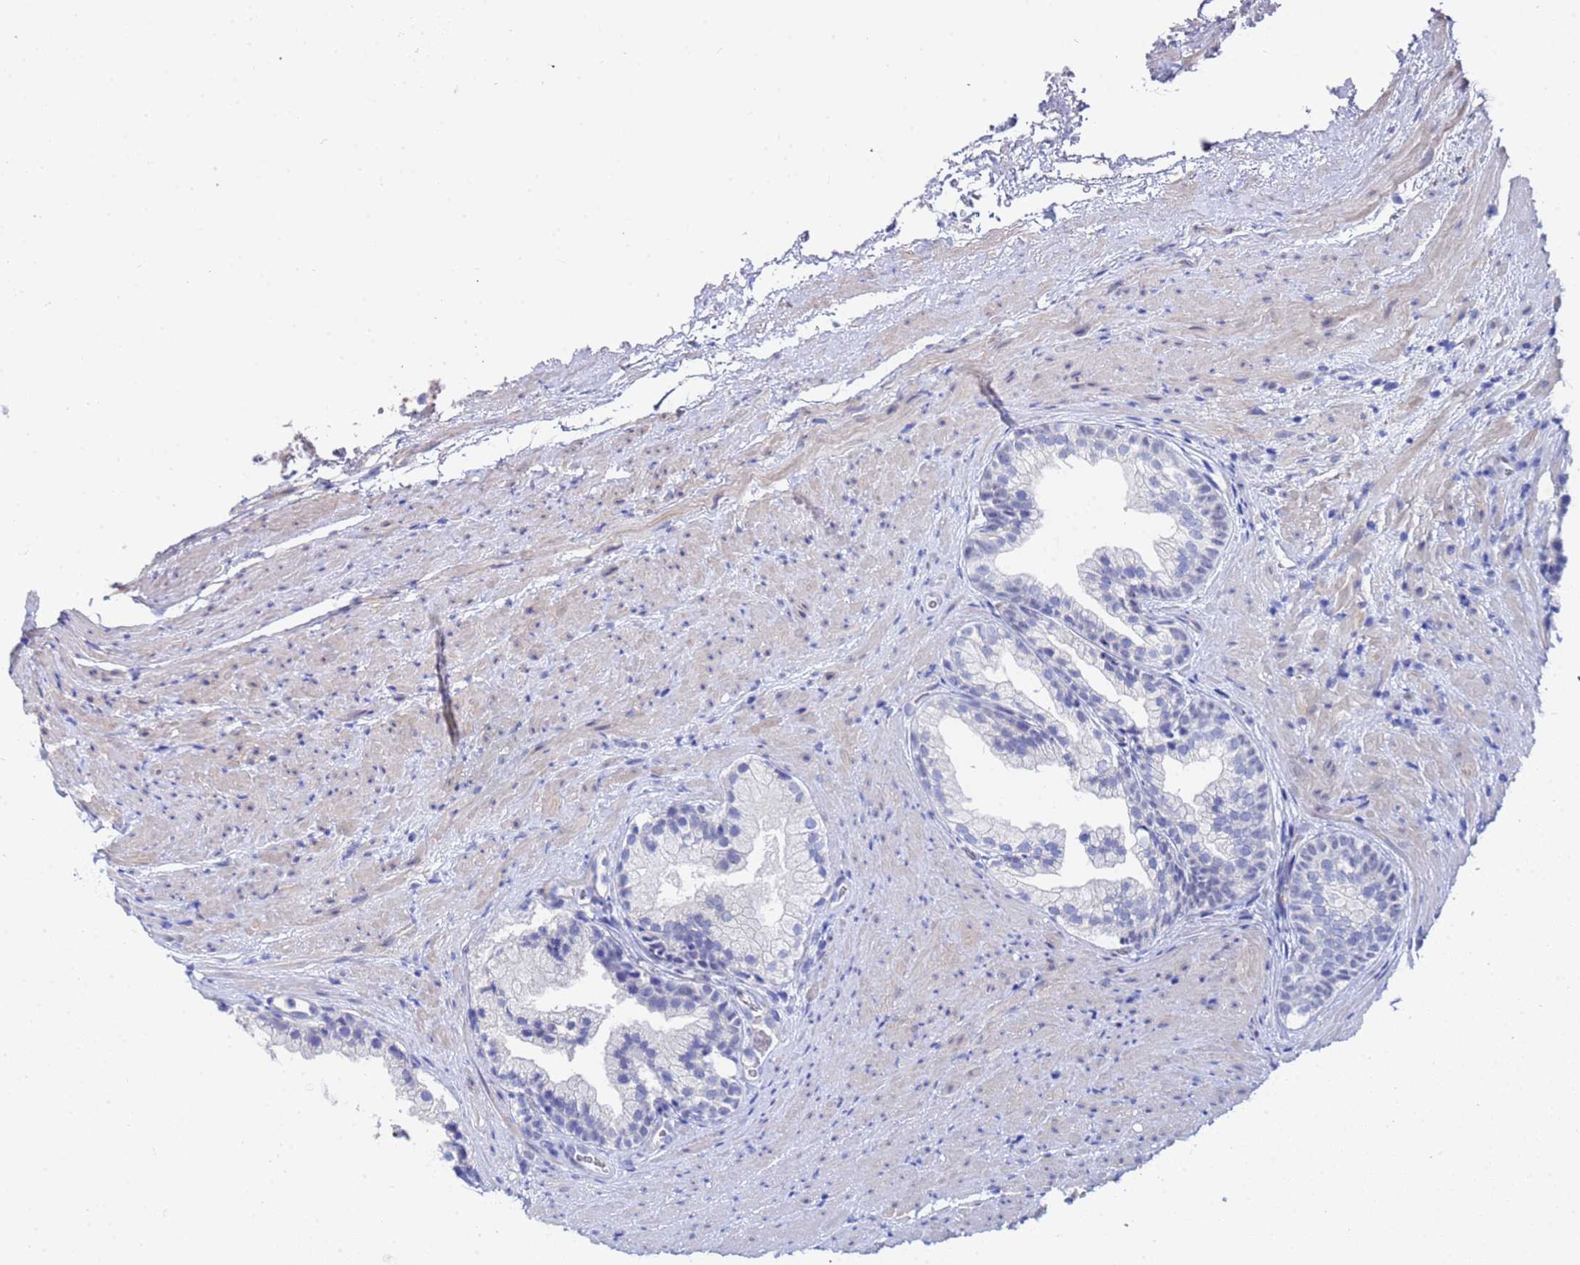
{"staining": {"intensity": "negative", "quantity": "none", "location": "none"}, "tissue": "prostate", "cell_type": "Glandular cells", "image_type": "normal", "snomed": [{"axis": "morphology", "description": "Normal tissue, NOS"}, {"axis": "topography", "description": "Prostate"}], "caption": "A high-resolution histopathology image shows IHC staining of unremarkable prostate, which exhibits no significant expression in glandular cells. (Brightfield microscopy of DAB (3,3'-diaminobenzidine) IHC at high magnification).", "gene": "ZNF26", "patient": {"sex": "male", "age": 76}}